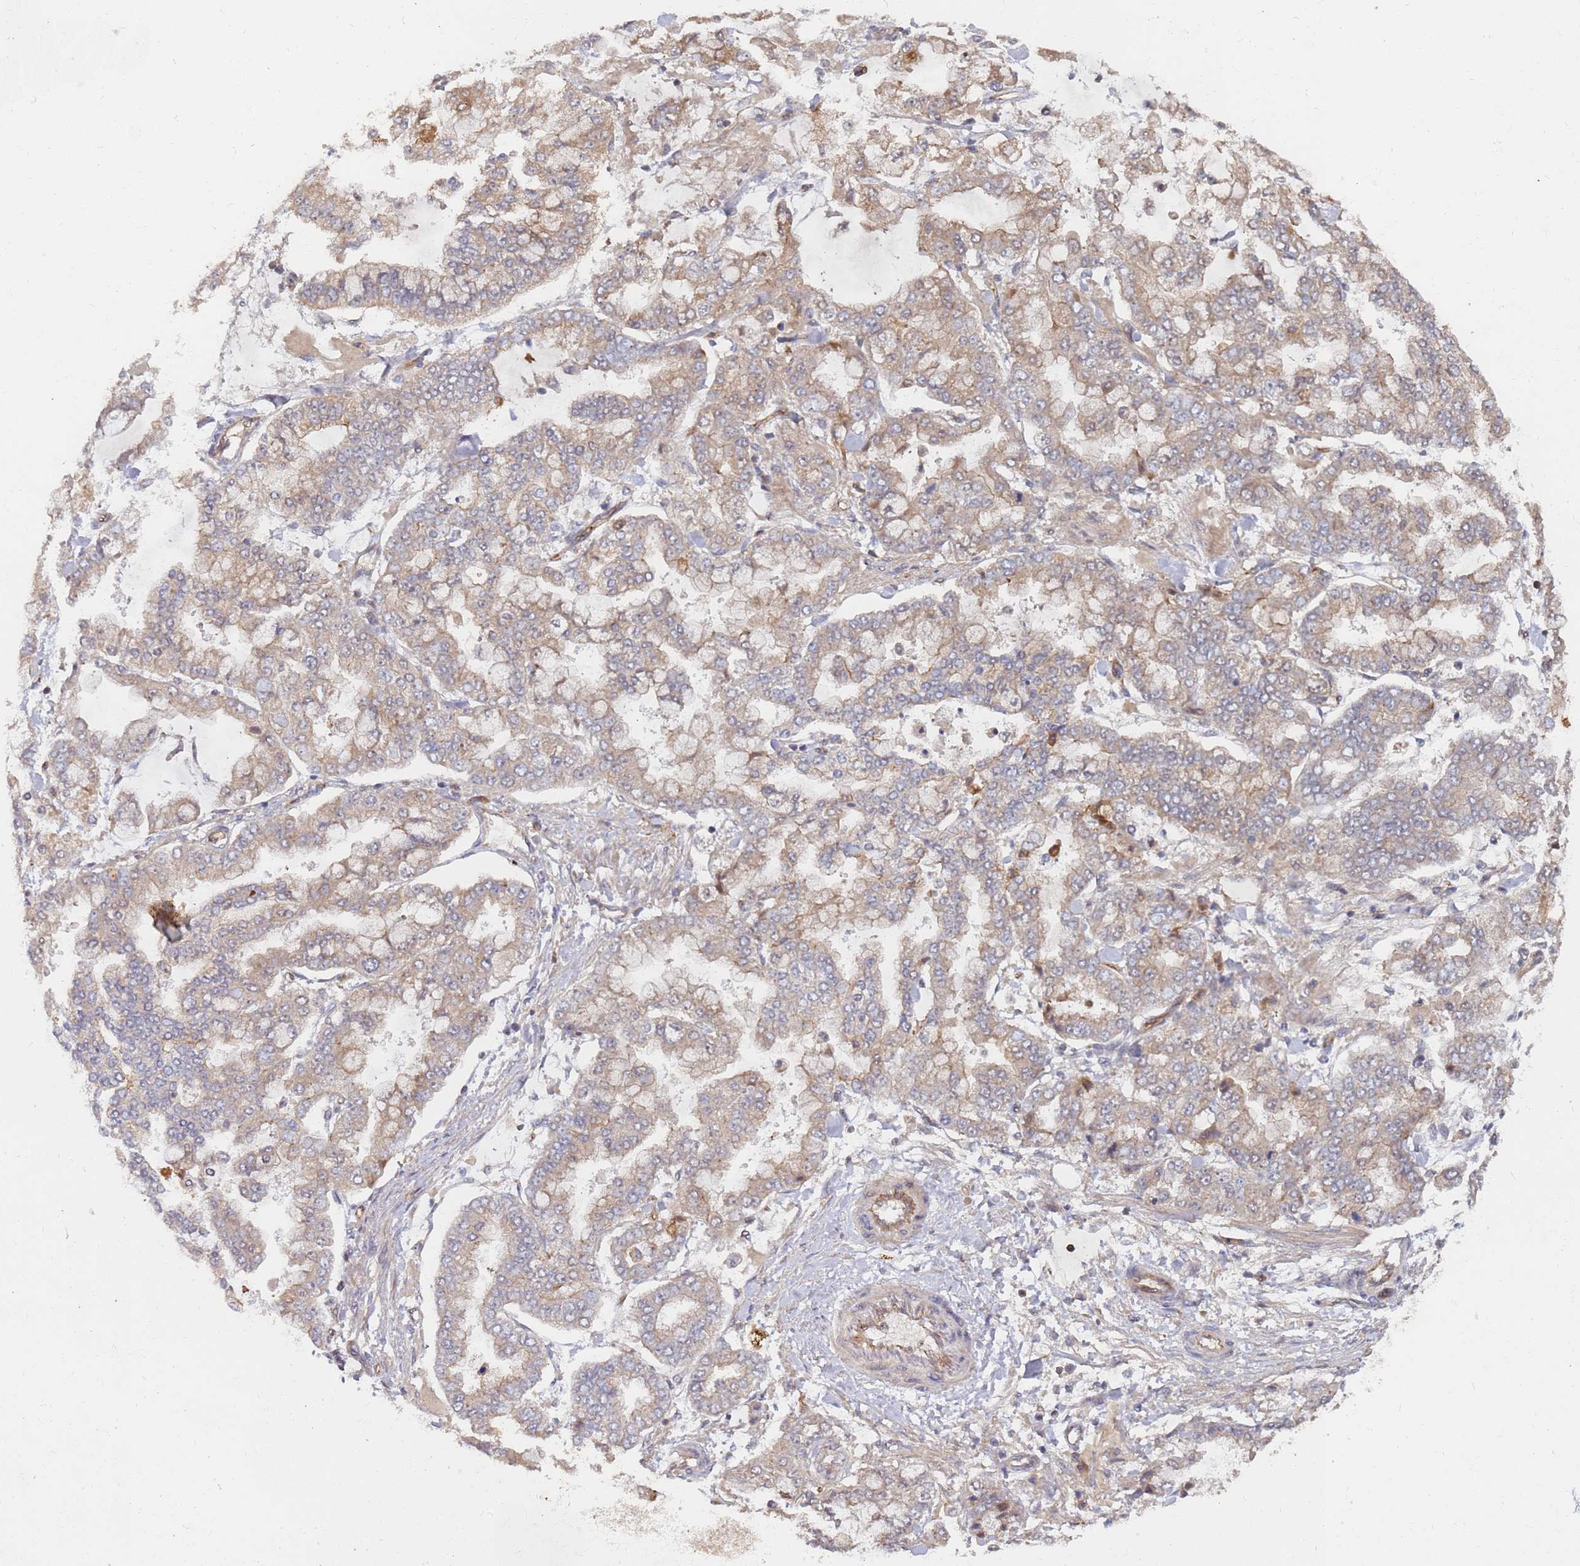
{"staining": {"intensity": "weak", "quantity": ">75%", "location": "cytoplasmic/membranous"}, "tissue": "stomach cancer", "cell_type": "Tumor cells", "image_type": "cancer", "snomed": [{"axis": "morphology", "description": "Normal tissue, NOS"}, {"axis": "morphology", "description": "Adenocarcinoma, NOS"}, {"axis": "topography", "description": "Stomach, upper"}, {"axis": "topography", "description": "Stomach"}], "caption": "A high-resolution histopathology image shows immunohistochemistry staining of stomach cancer, which reveals weak cytoplasmic/membranous staining in about >75% of tumor cells.", "gene": "ABCB6", "patient": {"sex": "male", "age": 76}}